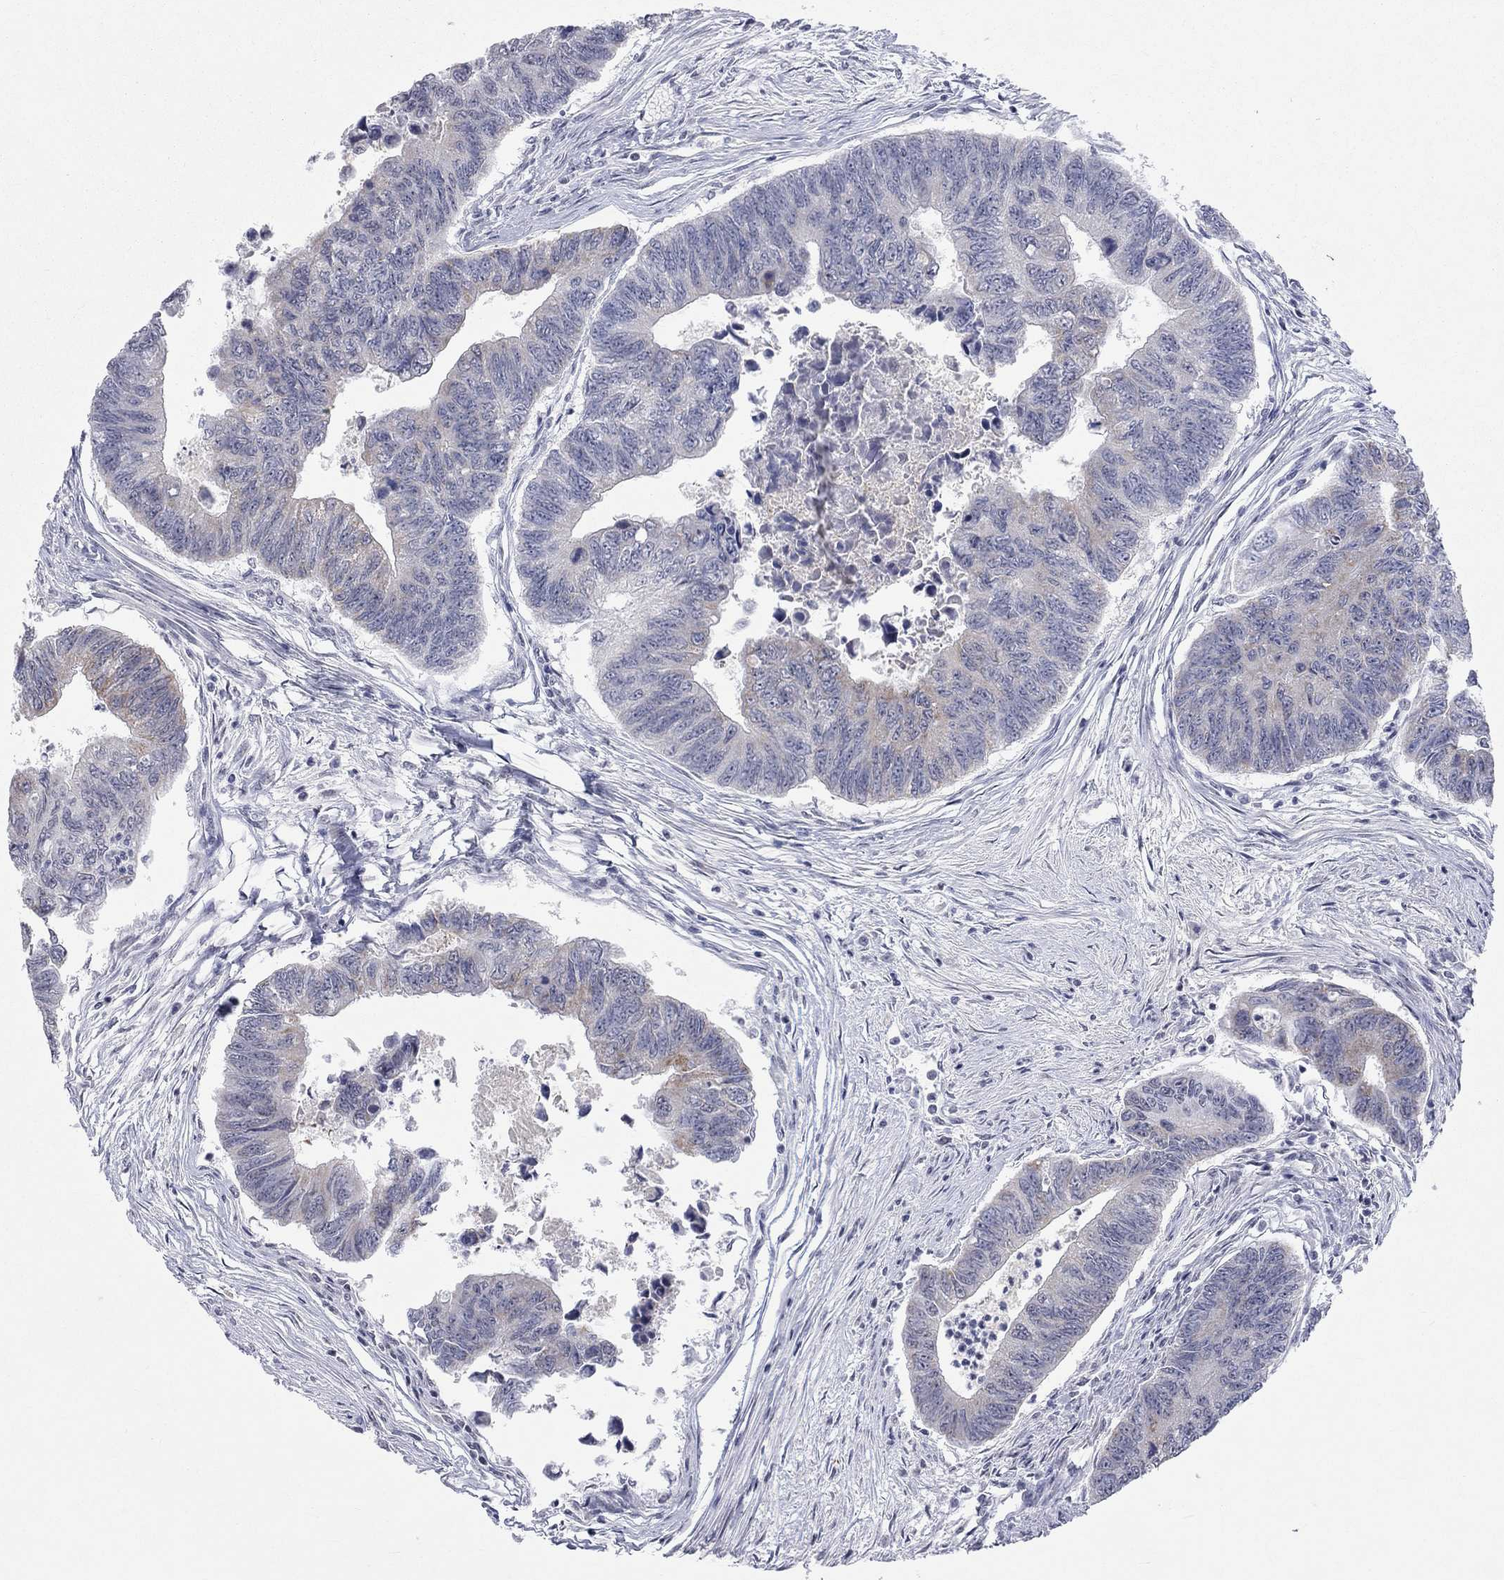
{"staining": {"intensity": "weak", "quantity": "<25%", "location": "cytoplasmic/membranous"}, "tissue": "colorectal cancer", "cell_type": "Tumor cells", "image_type": "cancer", "snomed": [{"axis": "morphology", "description": "Adenocarcinoma, NOS"}, {"axis": "topography", "description": "Colon"}], "caption": "Colorectal cancer stained for a protein using immunohistochemistry reveals no expression tumor cells.", "gene": "TMEM143", "patient": {"sex": "female", "age": 65}}